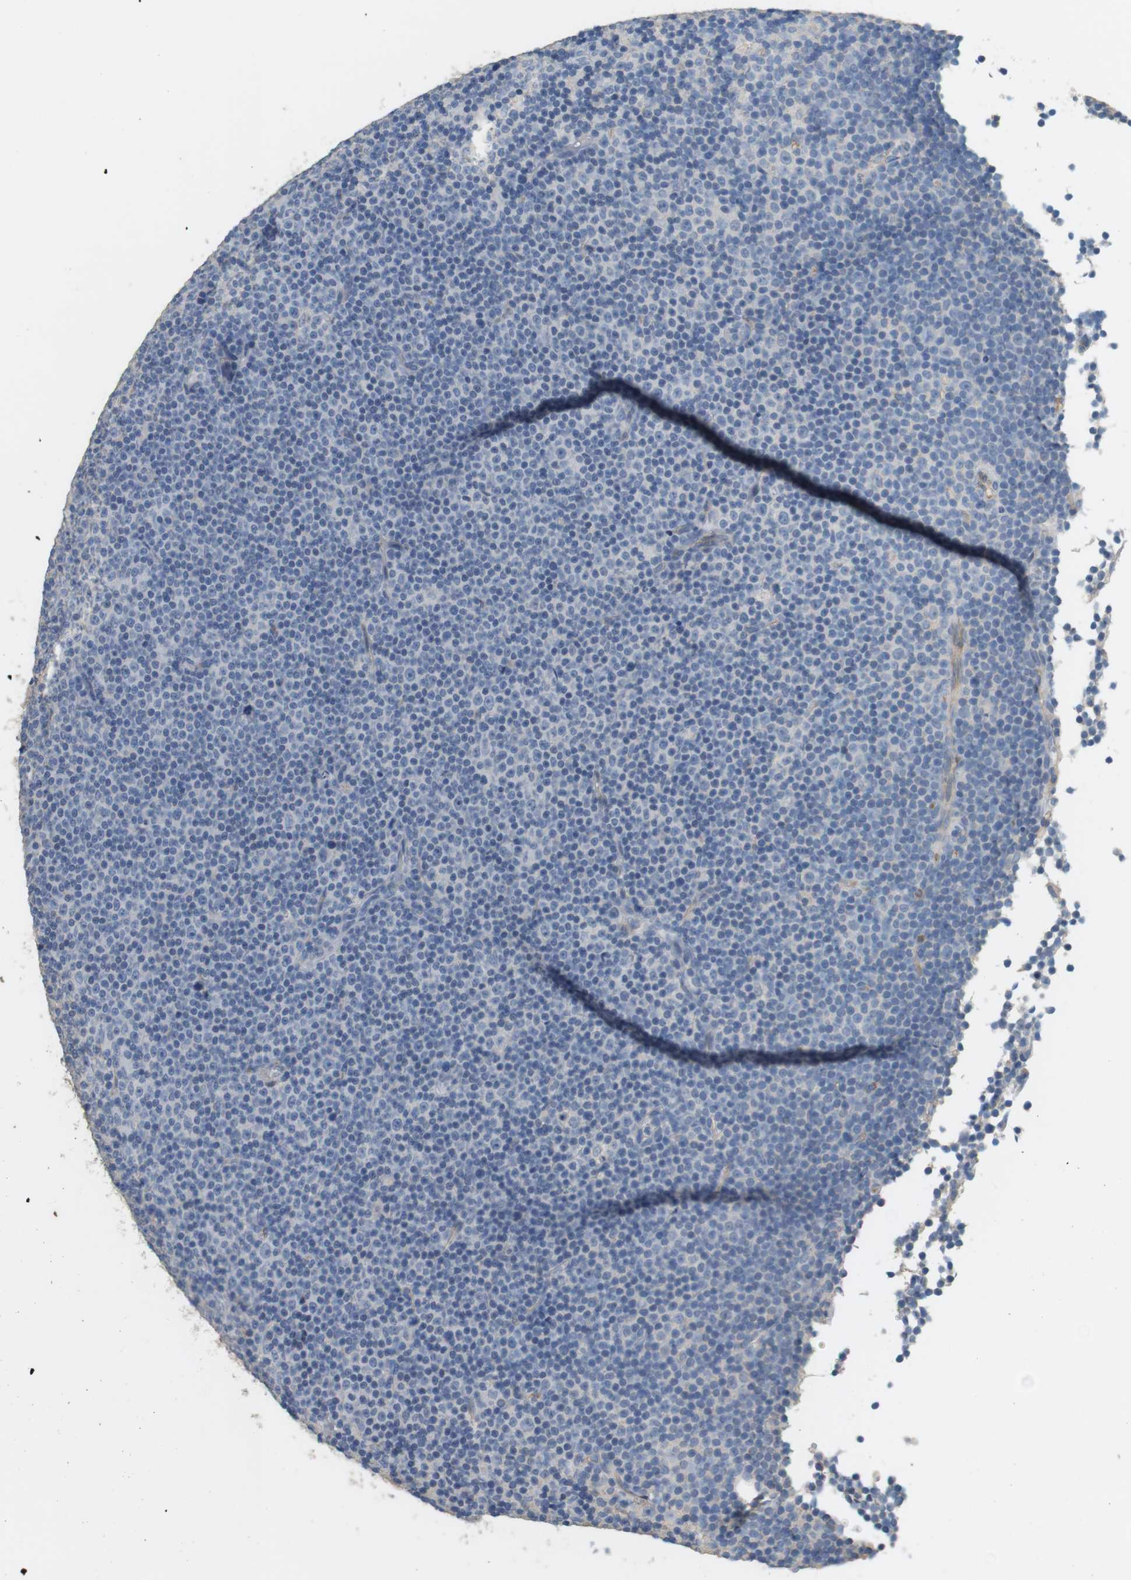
{"staining": {"intensity": "negative", "quantity": "none", "location": "none"}, "tissue": "lymphoma", "cell_type": "Tumor cells", "image_type": "cancer", "snomed": [{"axis": "morphology", "description": "Malignant lymphoma, non-Hodgkin's type, Low grade"}, {"axis": "topography", "description": "Lymph node"}], "caption": "Tumor cells show no significant positivity in low-grade malignant lymphoma, non-Hodgkin's type.", "gene": "OSR1", "patient": {"sex": "female", "age": 67}}